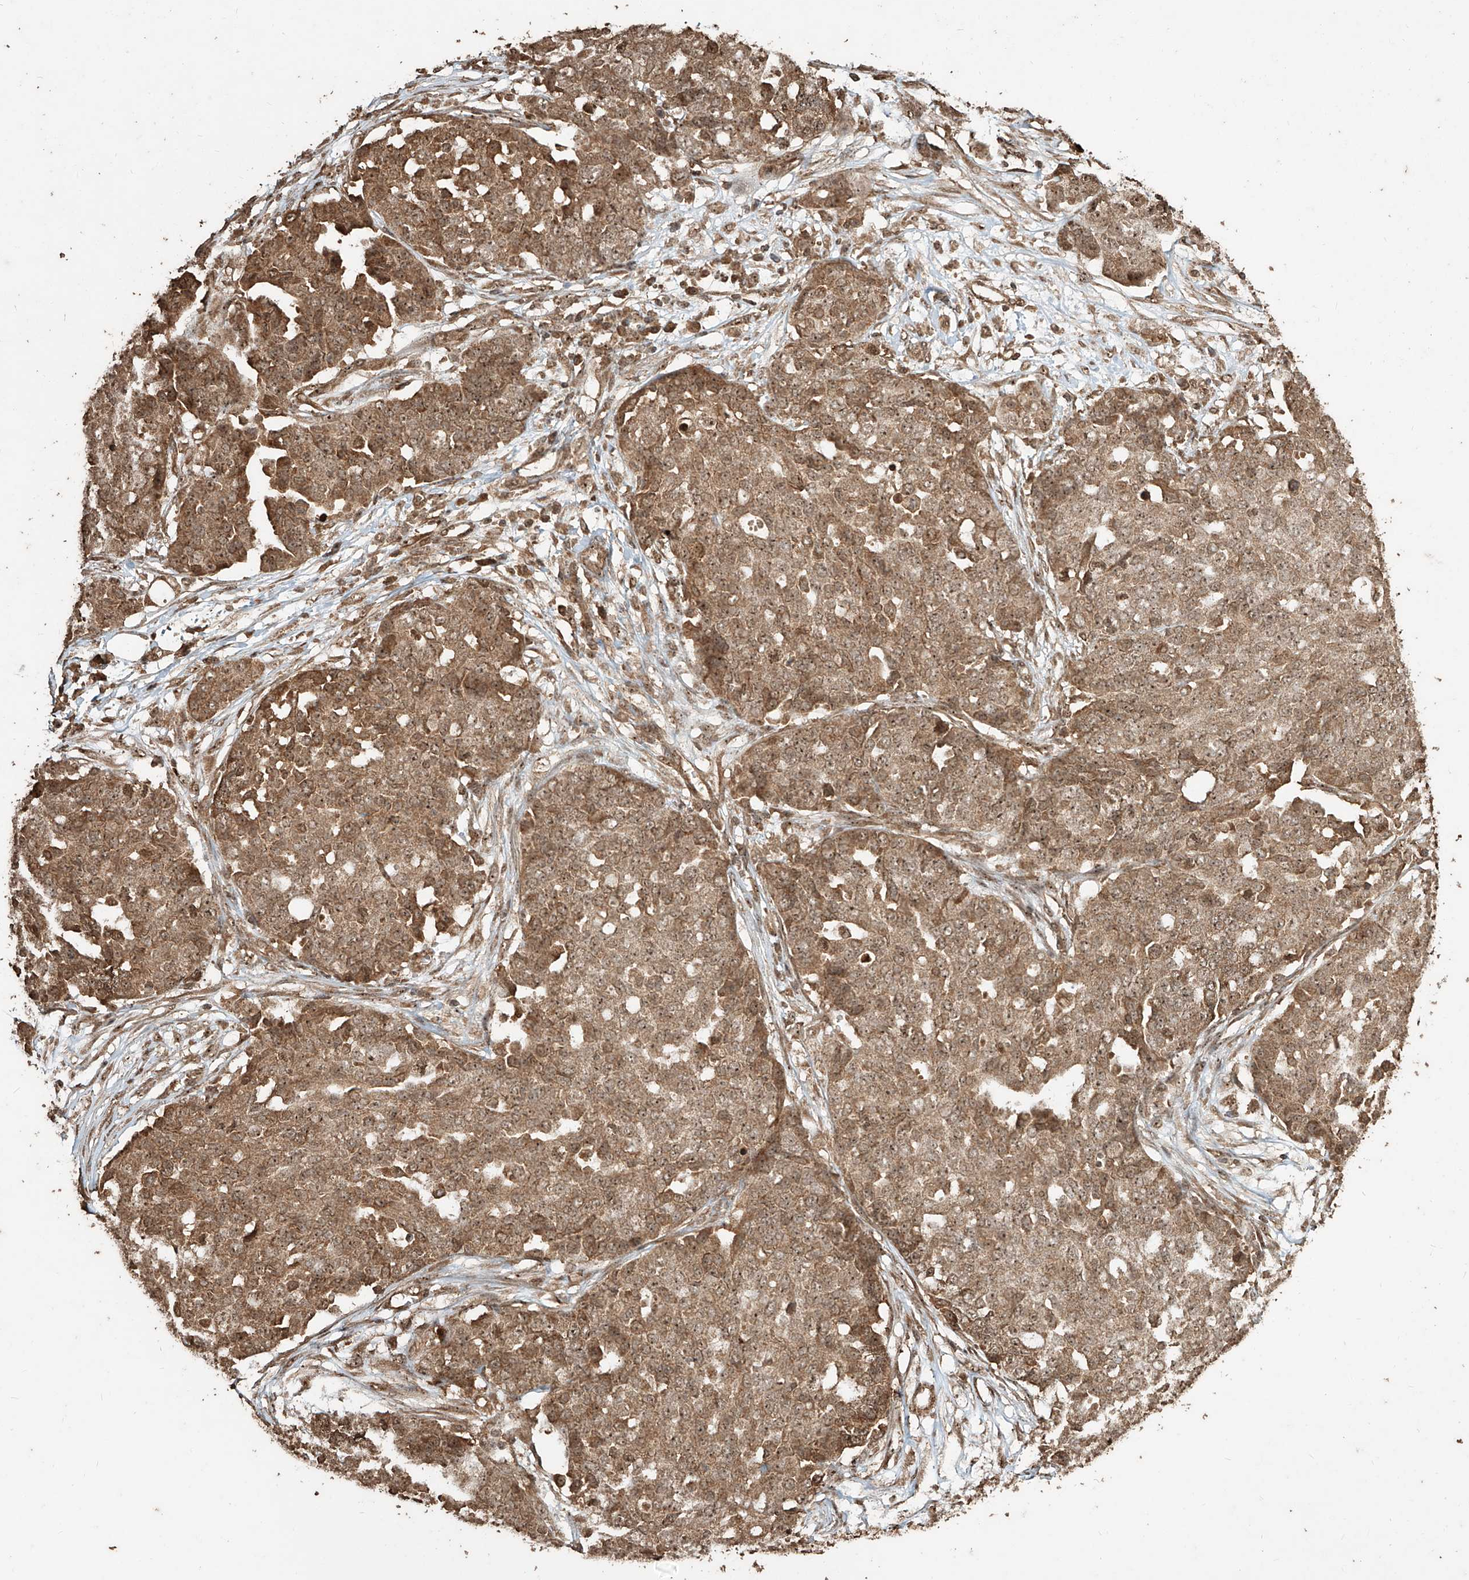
{"staining": {"intensity": "moderate", "quantity": ">75%", "location": "cytoplasmic/membranous,nuclear"}, "tissue": "ovarian cancer", "cell_type": "Tumor cells", "image_type": "cancer", "snomed": [{"axis": "morphology", "description": "Cystadenocarcinoma, serous, NOS"}, {"axis": "topography", "description": "Soft tissue"}, {"axis": "topography", "description": "Ovary"}], "caption": "Ovarian cancer stained for a protein (brown) demonstrates moderate cytoplasmic/membranous and nuclear positive expression in about >75% of tumor cells.", "gene": "ZNF660", "patient": {"sex": "female", "age": 57}}